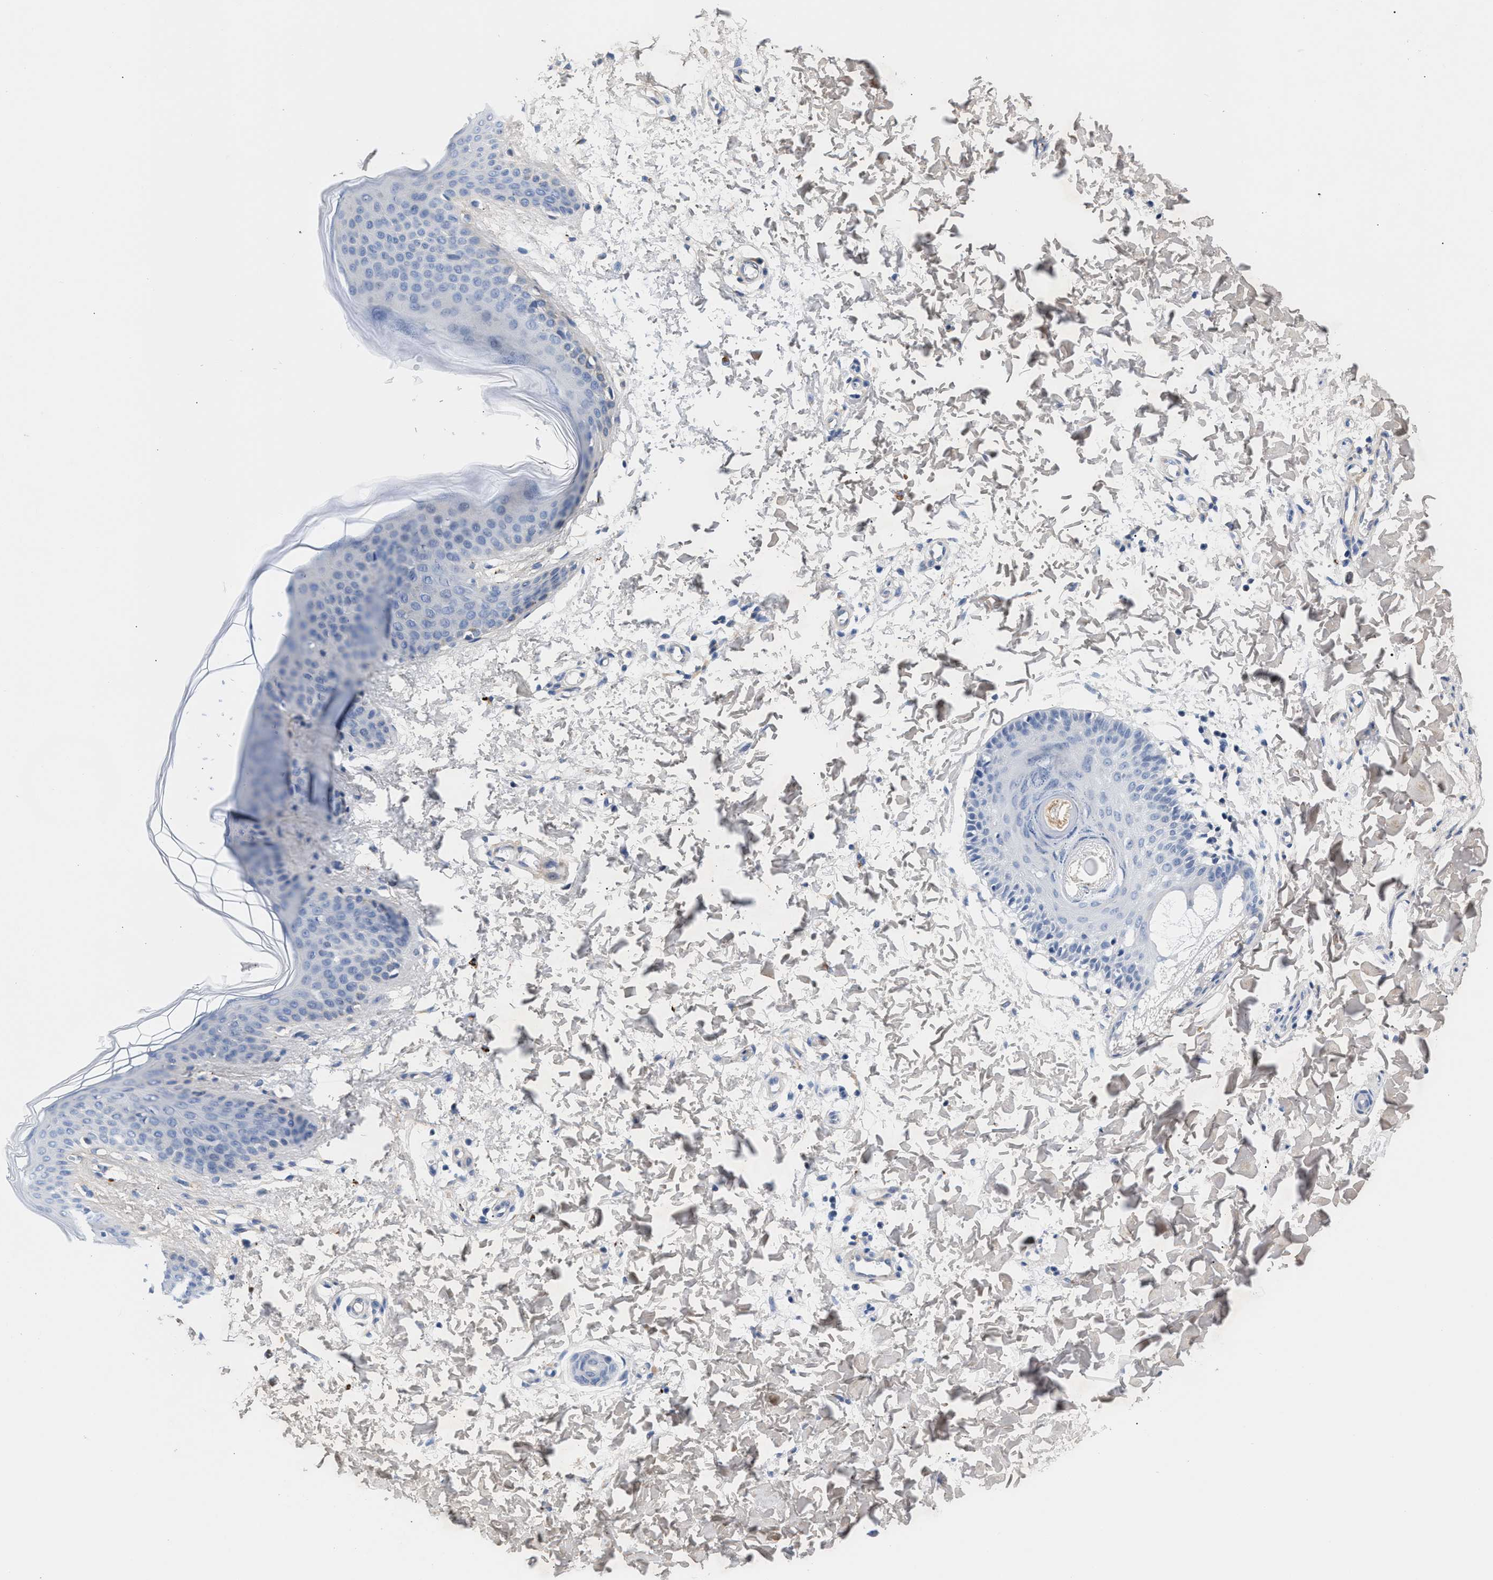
{"staining": {"intensity": "weak", "quantity": "25%-75%", "location": "cytoplasmic/membranous"}, "tissue": "skin", "cell_type": "Fibroblasts", "image_type": "normal", "snomed": [{"axis": "morphology", "description": "Normal tissue, NOS"}, {"axis": "topography", "description": "Skin"}], "caption": "This is a histology image of immunohistochemistry staining of benign skin, which shows weak expression in the cytoplasmic/membranous of fibroblasts.", "gene": "ACTL7B", "patient": {"sex": "female", "age": 17}}